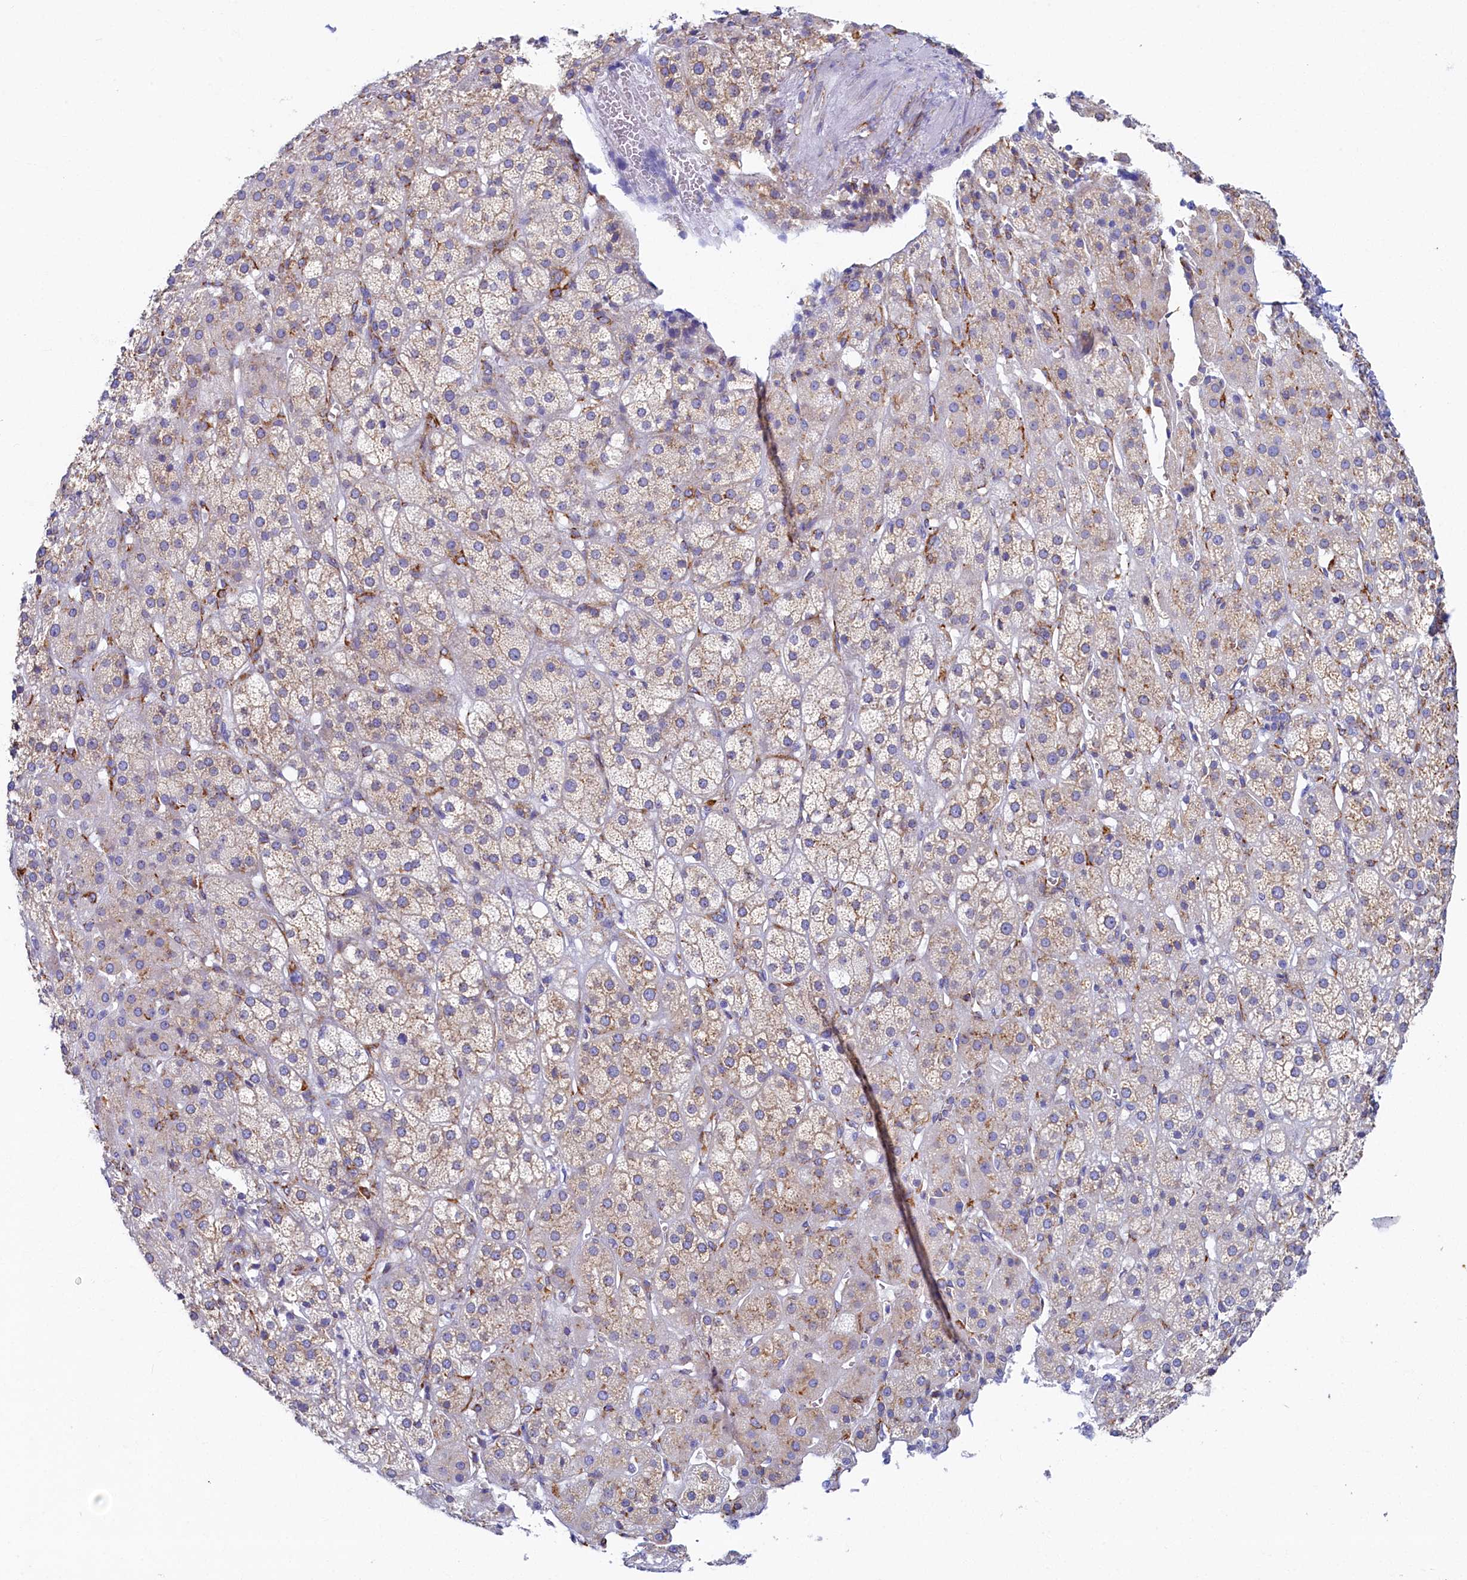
{"staining": {"intensity": "weak", "quantity": "<25%", "location": "cytoplasmic/membranous"}, "tissue": "adrenal gland", "cell_type": "Glandular cells", "image_type": "normal", "snomed": [{"axis": "morphology", "description": "Normal tissue, NOS"}, {"axis": "topography", "description": "Adrenal gland"}], "caption": "Immunohistochemistry of benign human adrenal gland demonstrates no expression in glandular cells. The staining was performed using DAB (3,3'-diaminobenzidine) to visualize the protein expression in brown, while the nuclei were stained in blue with hematoxylin (Magnification: 20x).", "gene": "TMEM18", "patient": {"sex": "female", "age": 57}}